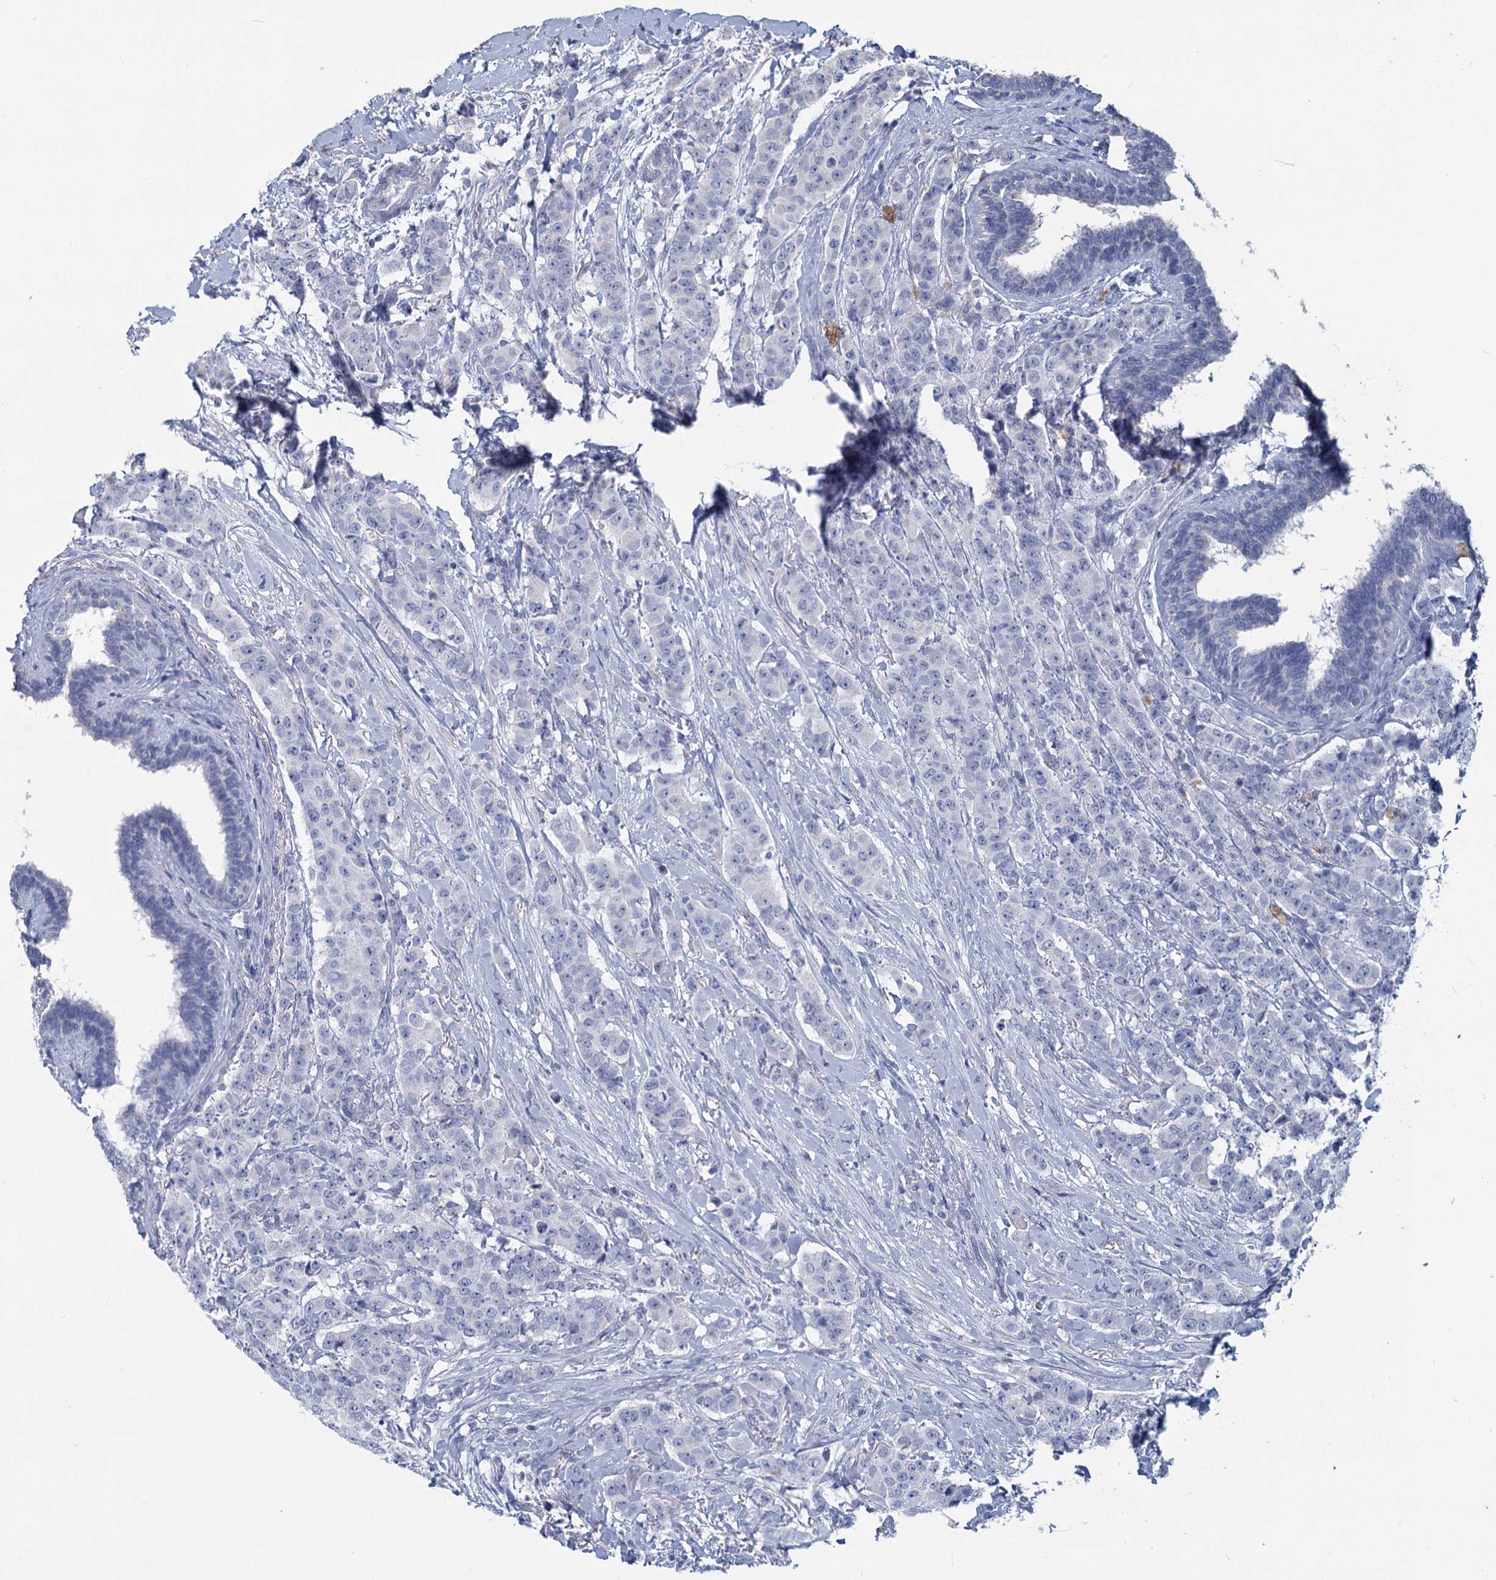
{"staining": {"intensity": "negative", "quantity": "none", "location": "none"}, "tissue": "breast cancer", "cell_type": "Tumor cells", "image_type": "cancer", "snomed": [{"axis": "morphology", "description": "Duct carcinoma"}, {"axis": "topography", "description": "Breast"}], "caption": "Tumor cells are negative for brown protein staining in invasive ductal carcinoma (breast).", "gene": "HES2", "patient": {"sex": "female", "age": 40}}